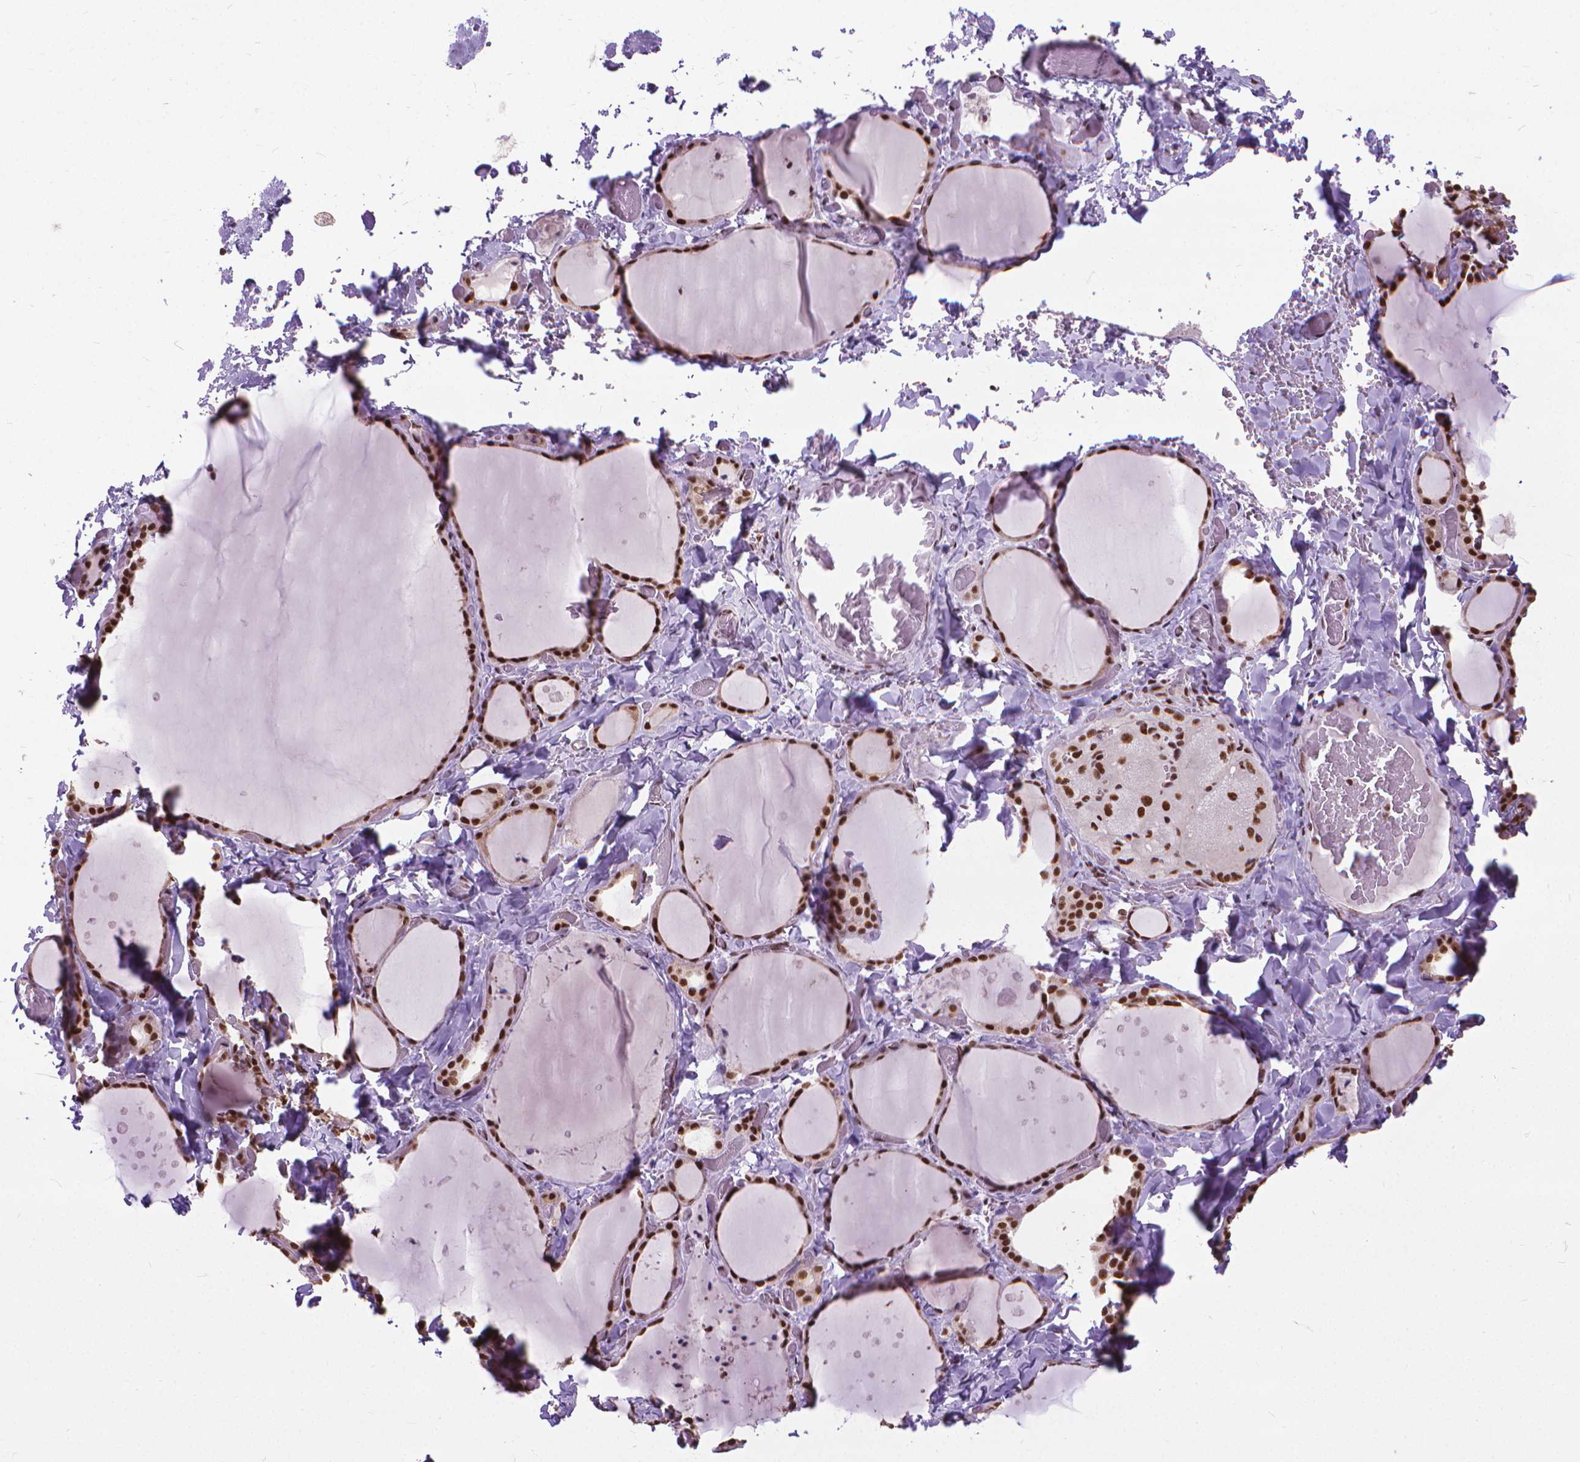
{"staining": {"intensity": "strong", "quantity": ">75%", "location": "nuclear"}, "tissue": "thyroid gland", "cell_type": "Glandular cells", "image_type": "normal", "snomed": [{"axis": "morphology", "description": "Normal tissue, NOS"}, {"axis": "topography", "description": "Thyroid gland"}], "caption": "This photomicrograph displays unremarkable thyroid gland stained with immunohistochemistry to label a protein in brown. The nuclear of glandular cells show strong positivity for the protein. Nuclei are counter-stained blue.", "gene": "AKAP8", "patient": {"sex": "female", "age": 36}}